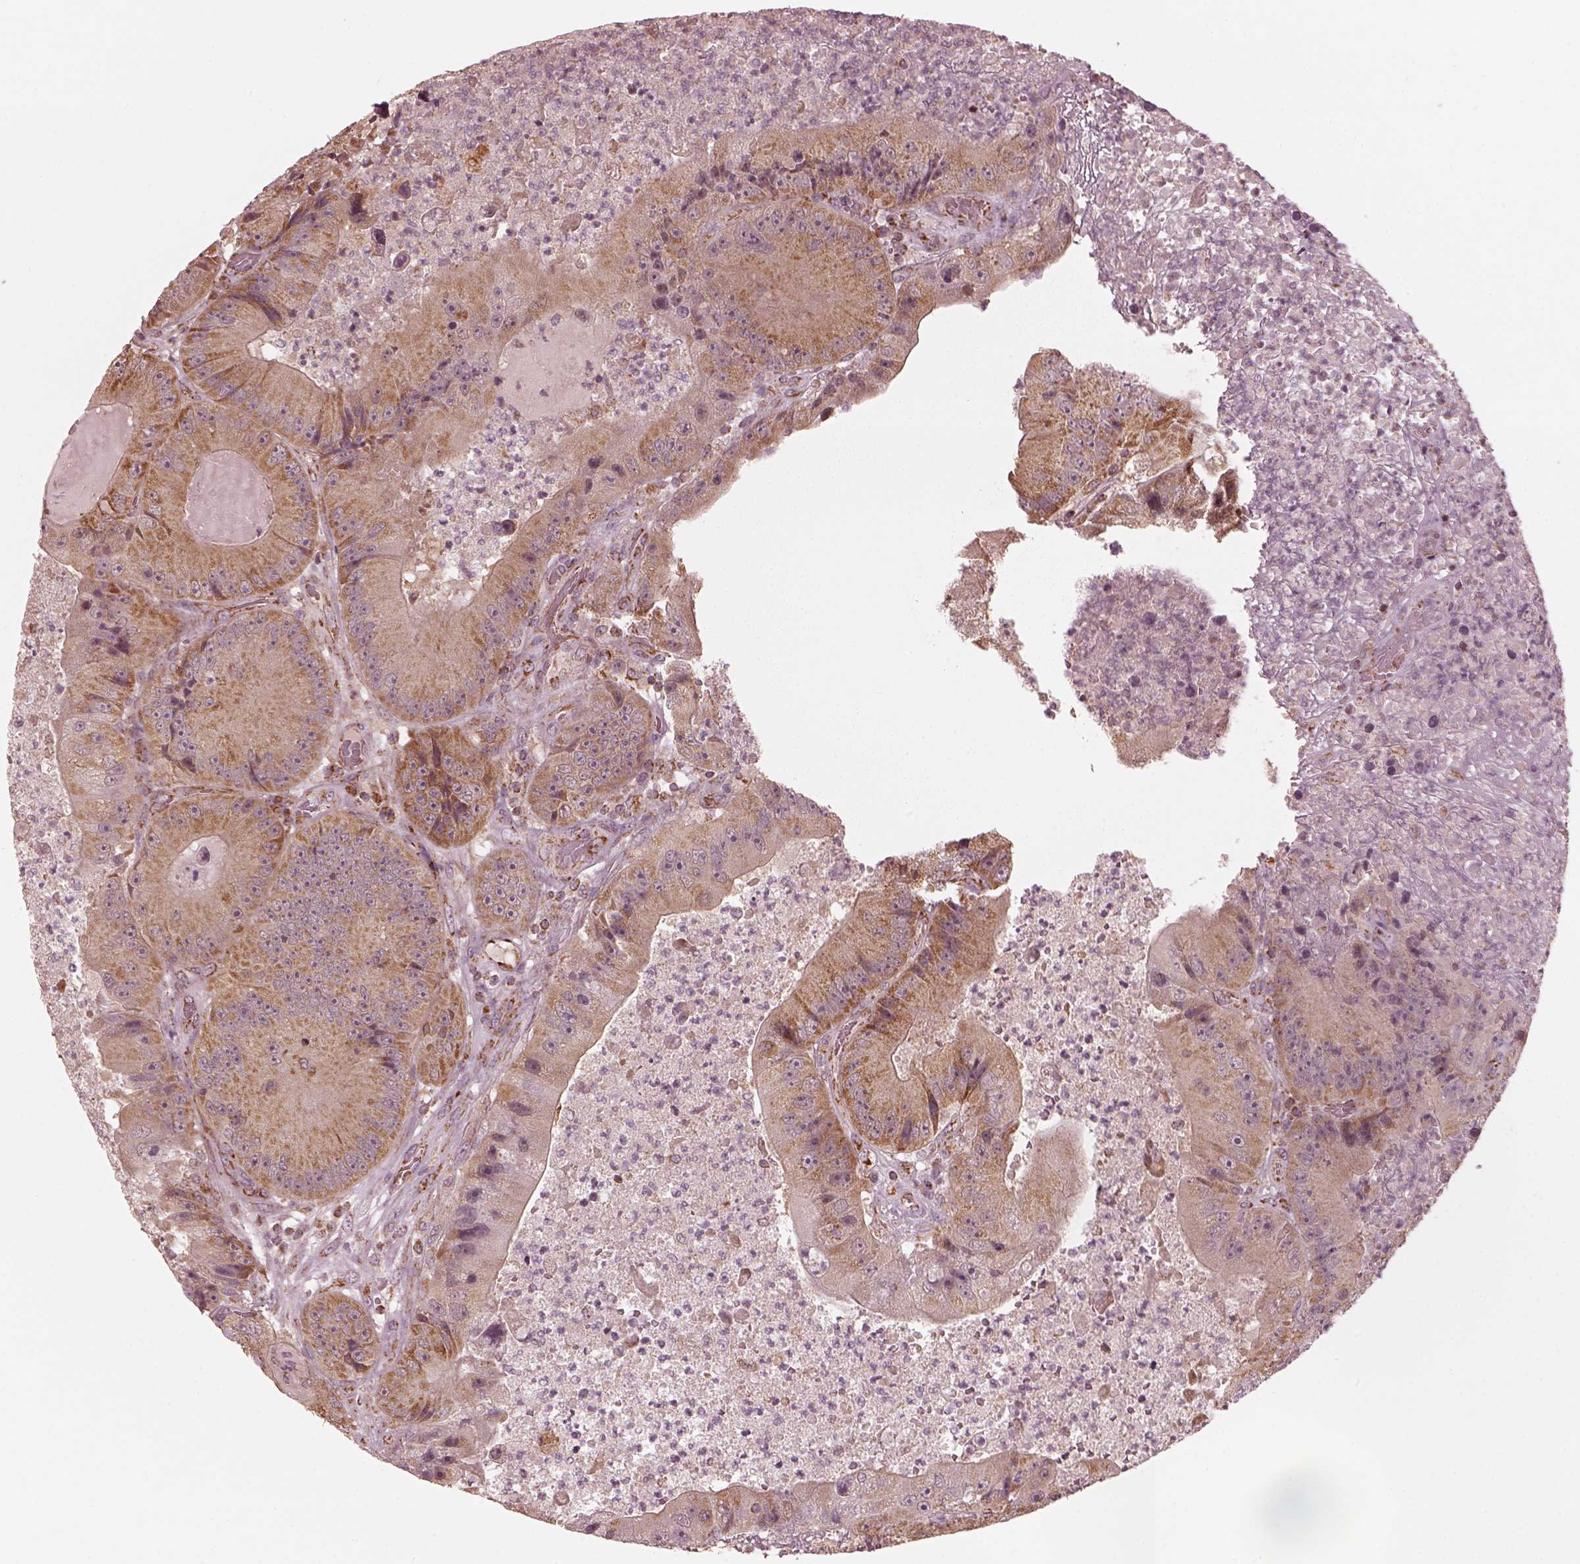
{"staining": {"intensity": "moderate", "quantity": "25%-75%", "location": "cytoplasmic/membranous"}, "tissue": "colorectal cancer", "cell_type": "Tumor cells", "image_type": "cancer", "snomed": [{"axis": "morphology", "description": "Adenocarcinoma, NOS"}, {"axis": "topography", "description": "Colon"}], "caption": "Colorectal cancer was stained to show a protein in brown. There is medium levels of moderate cytoplasmic/membranous expression in approximately 25%-75% of tumor cells.", "gene": "NDUFB10", "patient": {"sex": "female", "age": 86}}